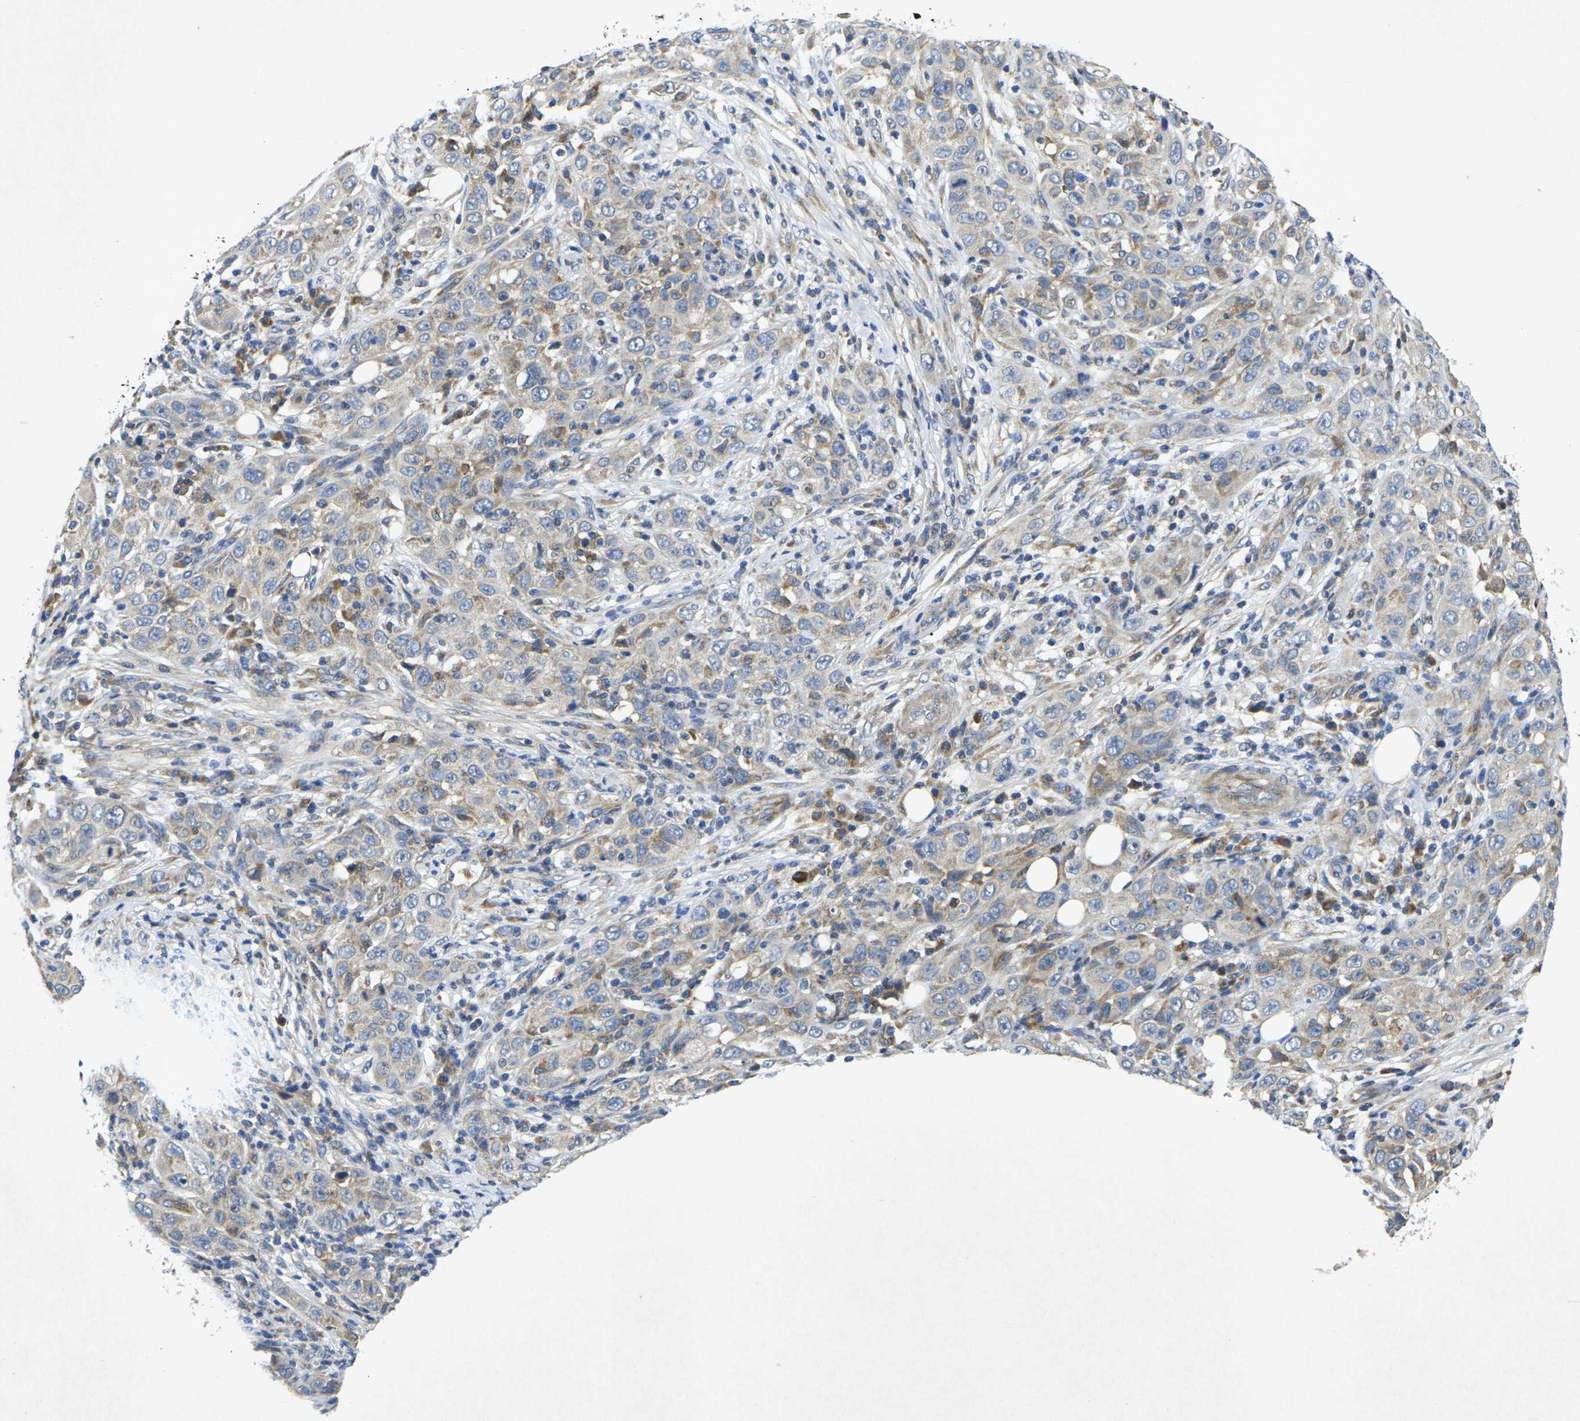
{"staining": {"intensity": "weak", "quantity": "<25%", "location": "cytoplasmic/membranous"}, "tissue": "skin cancer", "cell_type": "Tumor cells", "image_type": "cancer", "snomed": [{"axis": "morphology", "description": "Squamous cell carcinoma, NOS"}, {"axis": "topography", "description": "Skin"}], "caption": "A high-resolution histopathology image shows immunohistochemistry staining of skin cancer (squamous cell carcinoma), which shows no significant staining in tumor cells.", "gene": "KIF1B", "patient": {"sex": "female", "age": 88}}